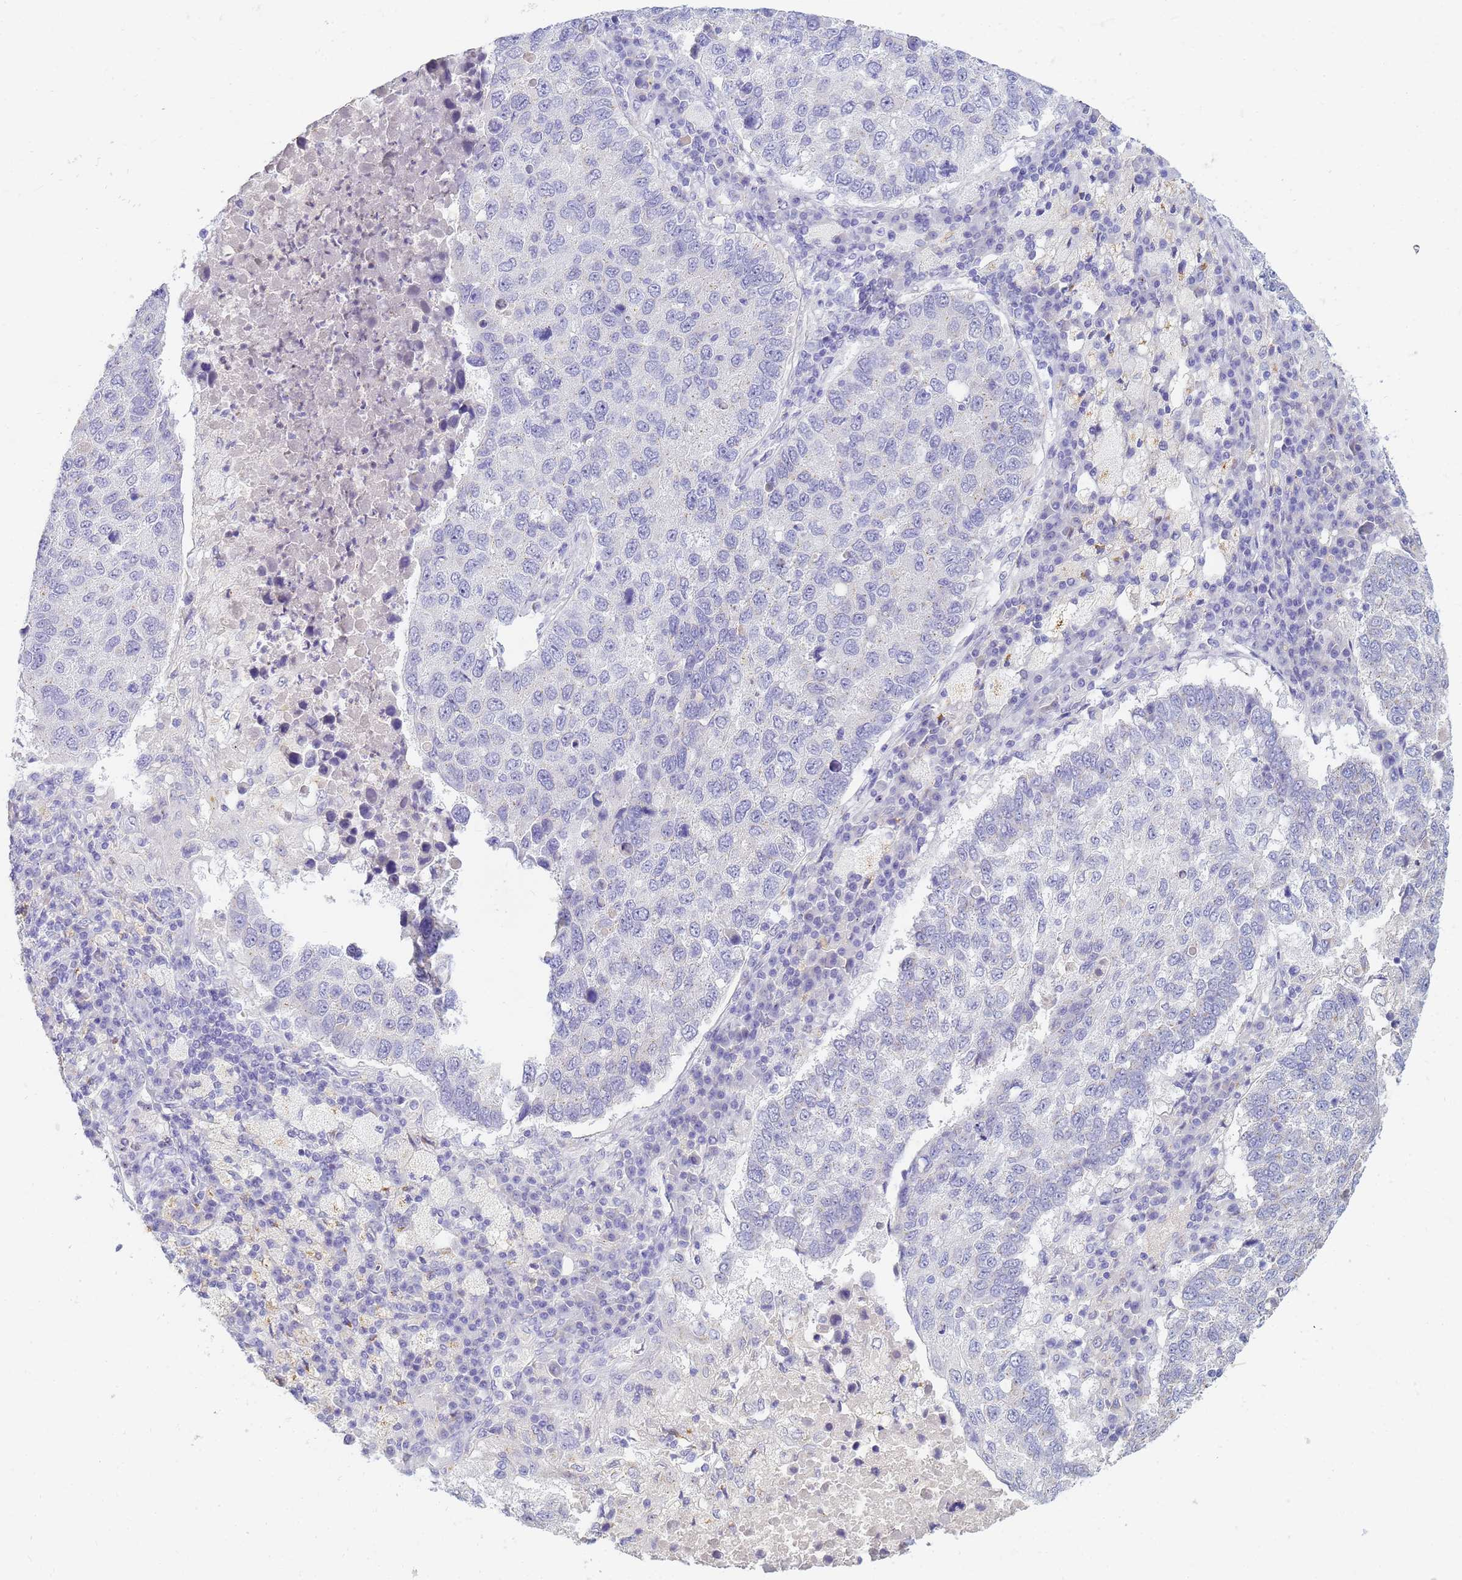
{"staining": {"intensity": "negative", "quantity": "none", "location": "none"}, "tissue": "lung cancer", "cell_type": "Tumor cells", "image_type": "cancer", "snomed": [{"axis": "morphology", "description": "Squamous cell carcinoma, NOS"}, {"axis": "topography", "description": "Lung"}], "caption": "Immunohistochemistry histopathology image of lung cancer (squamous cell carcinoma) stained for a protein (brown), which shows no positivity in tumor cells.", "gene": "B3GNT8", "patient": {"sex": "male", "age": 73}}